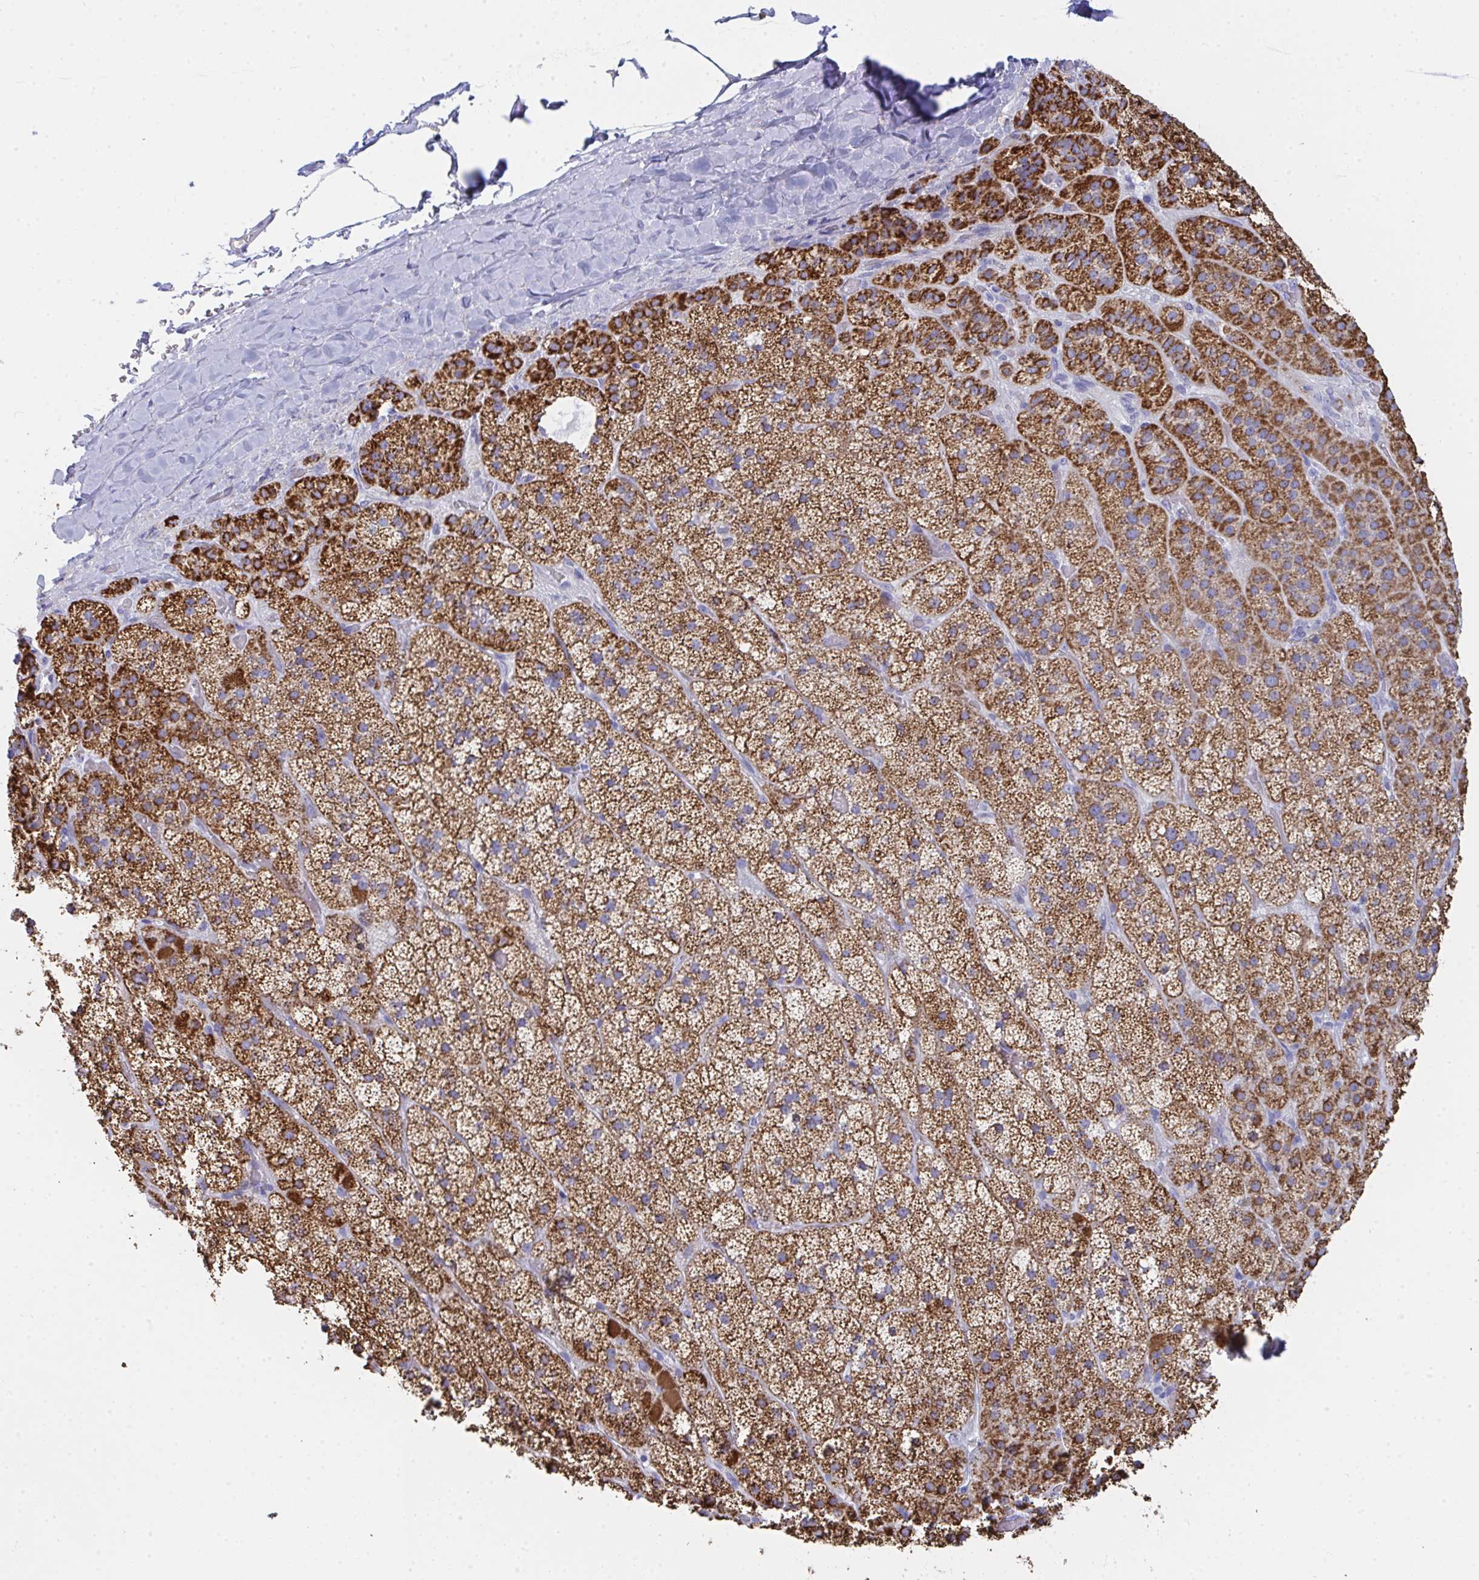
{"staining": {"intensity": "strong", "quantity": ">75%", "location": "cytoplasmic/membranous"}, "tissue": "adrenal gland", "cell_type": "Glandular cells", "image_type": "normal", "snomed": [{"axis": "morphology", "description": "Normal tissue, NOS"}, {"axis": "topography", "description": "Adrenal gland"}], "caption": "Immunohistochemical staining of unremarkable adrenal gland reveals high levels of strong cytoplasmic/membranous staining in approximately >75% of glandular cells.", "gene": "AIFM1", "patient": {"sex": "male", "age": 57}}